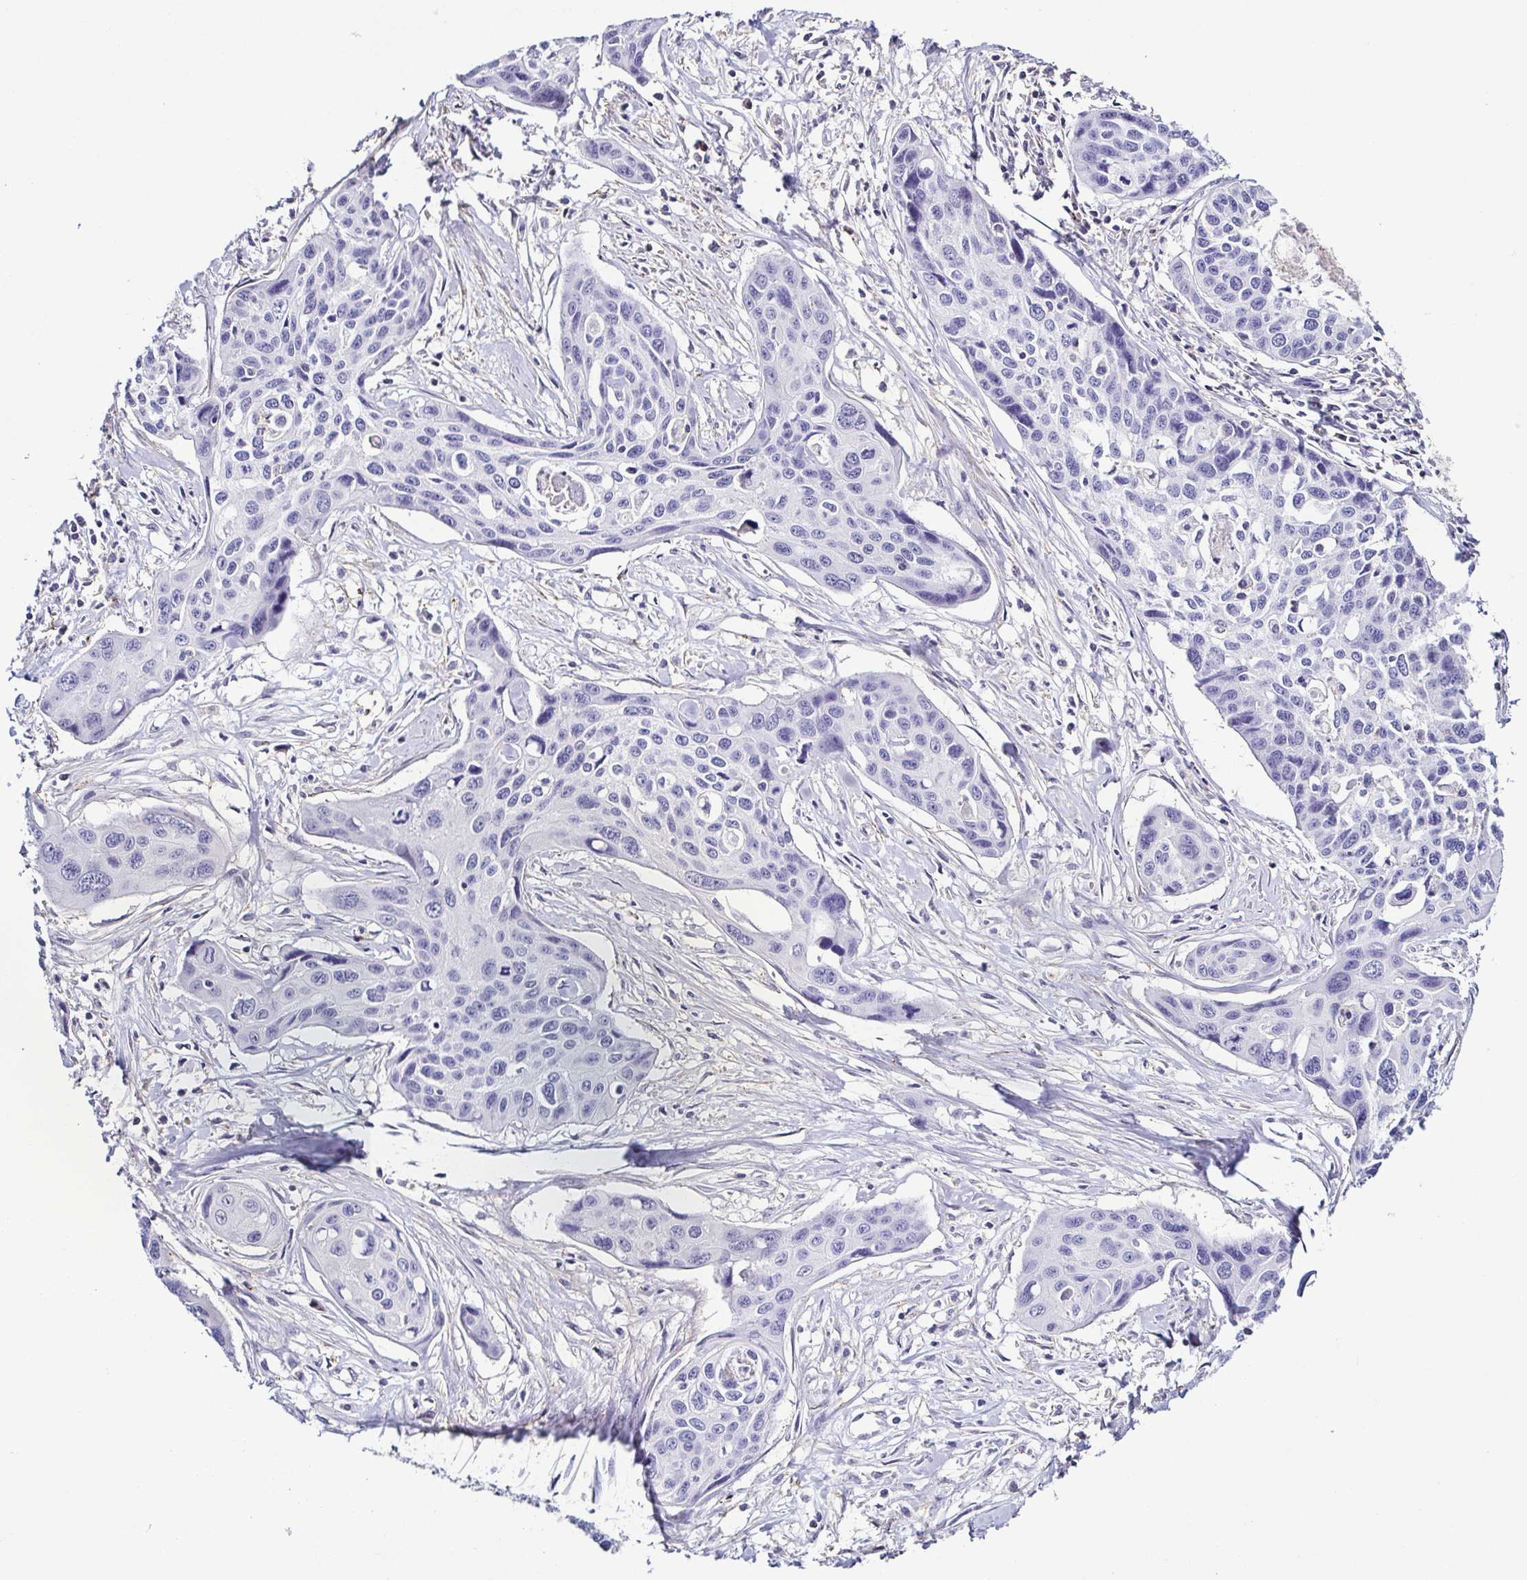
{"staining": {"intensity": "negative", "quantity": "none", "location": "none"}, "tissue": "cervical cancer", "cell_type": "Tumor cells", "image_type": "cancer", "snomed": [{"axis": "morphology", "description": "Squamous cell carcinoma, NOS"}, {"axis": "topography", "description": "Cervix"}], "caption": "Immunohistochemistry of cervical cancer (squamous cell carcinoma) displays no expression in tumor cells.", "gene": "TNNT2", "patient": {"sex": "female", "age": 31}}